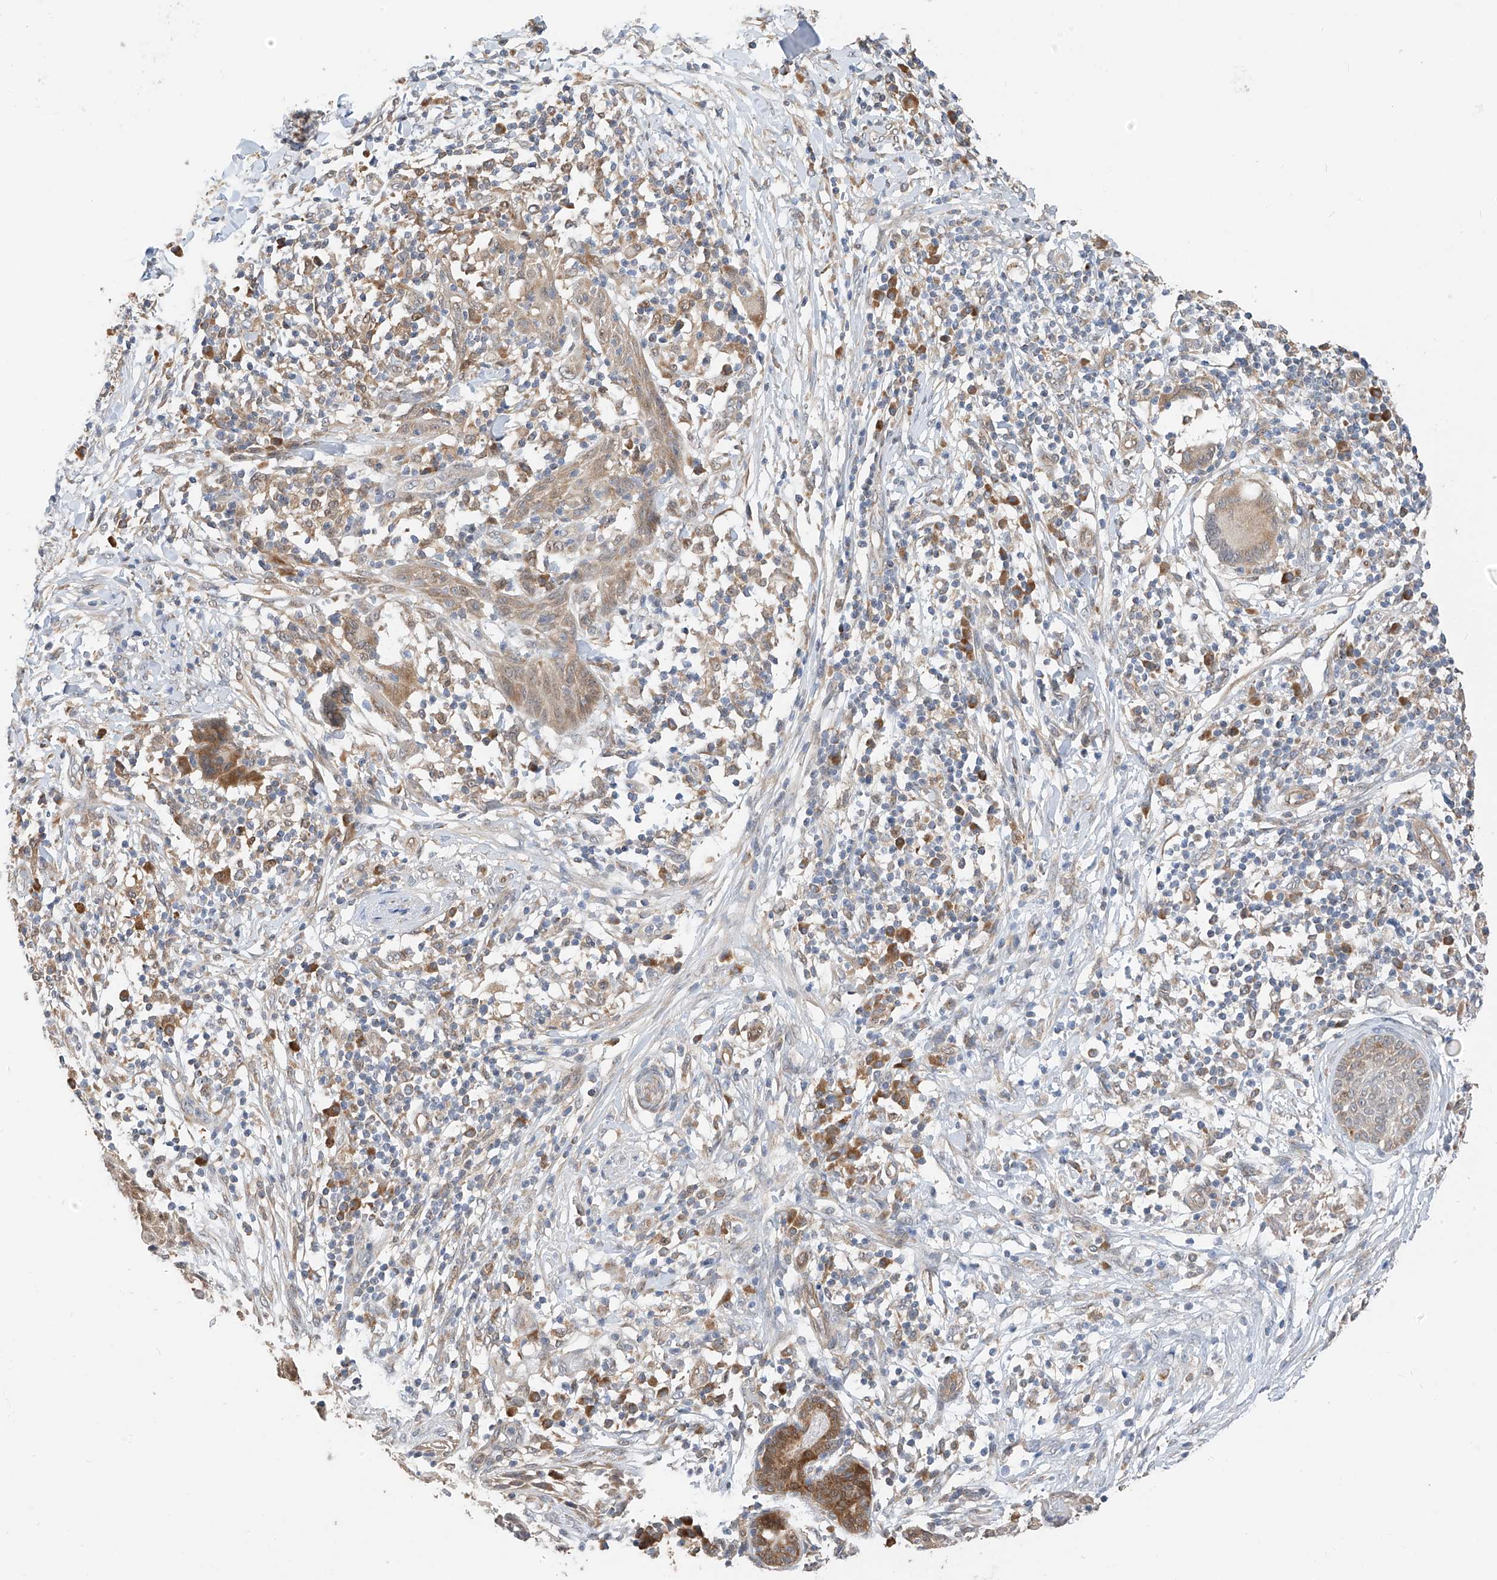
{"staining": {"intensity": "weak", "quantity": ">75%", "location": "cytoplasmic/membranous,nuclear"}, "tissue": "skin cancer", "cell_type": "Tumor cells", "image_type": "cancer", "snomed": [{"axis": "morphology", "description": "Squamous cell carcinoma, NOS"}, {"axis": "topography", "description": "Skin"}], "caption": "IHC staining of skin cancer (squamous cell carcinoma), which displays low levels of weak cytoplasmic/membranous and nuclear positivity in about >75% of tumor cells indicating weak cytoplasmic/membranous and nuclear protein staining. The staining was performed using DAB (brown) for protein detection and nuclei were counterstained in hematoxylin (blue).", "gene": "PPA2", "patient": {"sex": "female", "age": 88}}